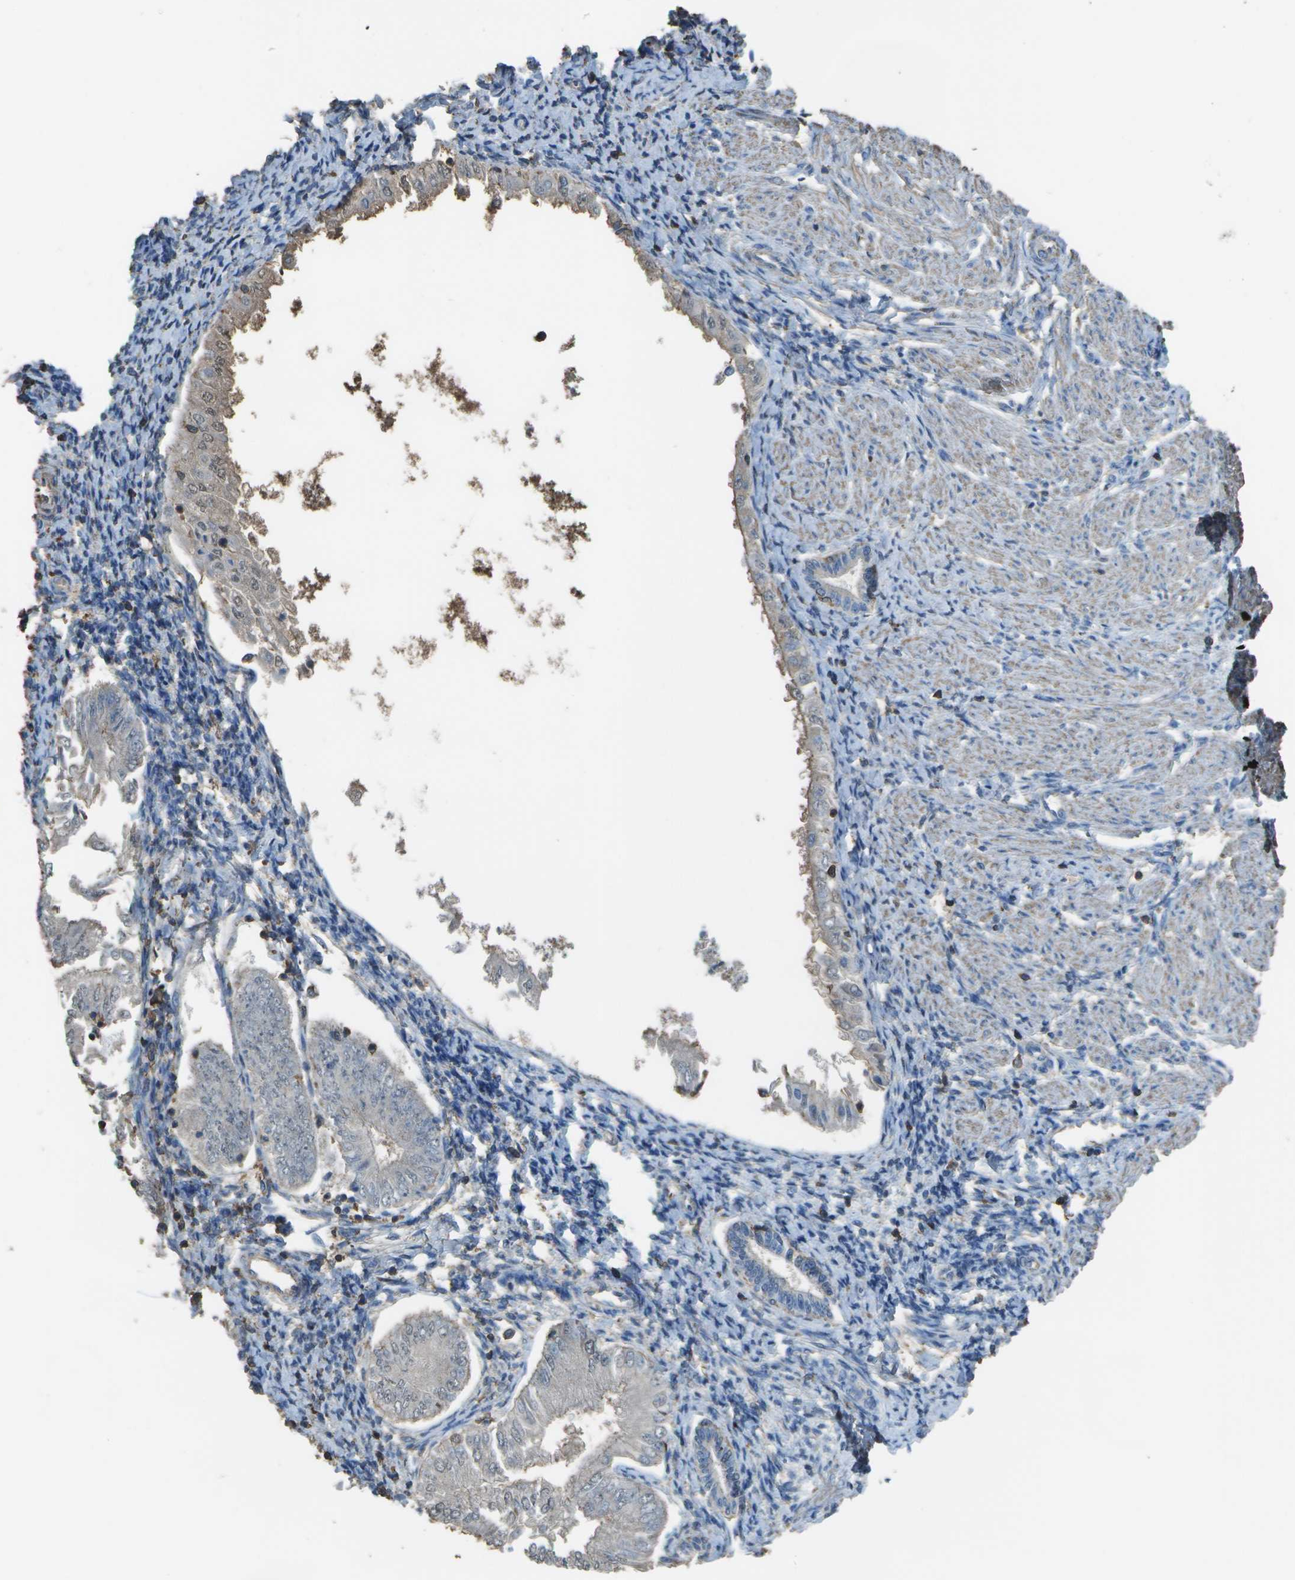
{"staining": {"intensity": "weak", "quantity": "<25%", "location": "cytoplasmic/membranous"}, "tissue": "endometrial cancer", "cell_type": "Tumor cells", "image_type": "cancer", "snomed": [{"axis": "morphology", "description": "Adenocarcinoma, NOS"}, {"axis": "topography", "description": "Endometrium"}], "caption": "Immunohistochemistry (IHC) of endometrial cancer (adenocarcinoma) shows no positivity in tumor cells. The staining is performed using DAB (3,3'-diaminobenzidine) brown chromogen with nuclei counter-stained in using hematoxylin.", "gene": "CYP4F11", "patient": {"sex": "female", "age": 53}}